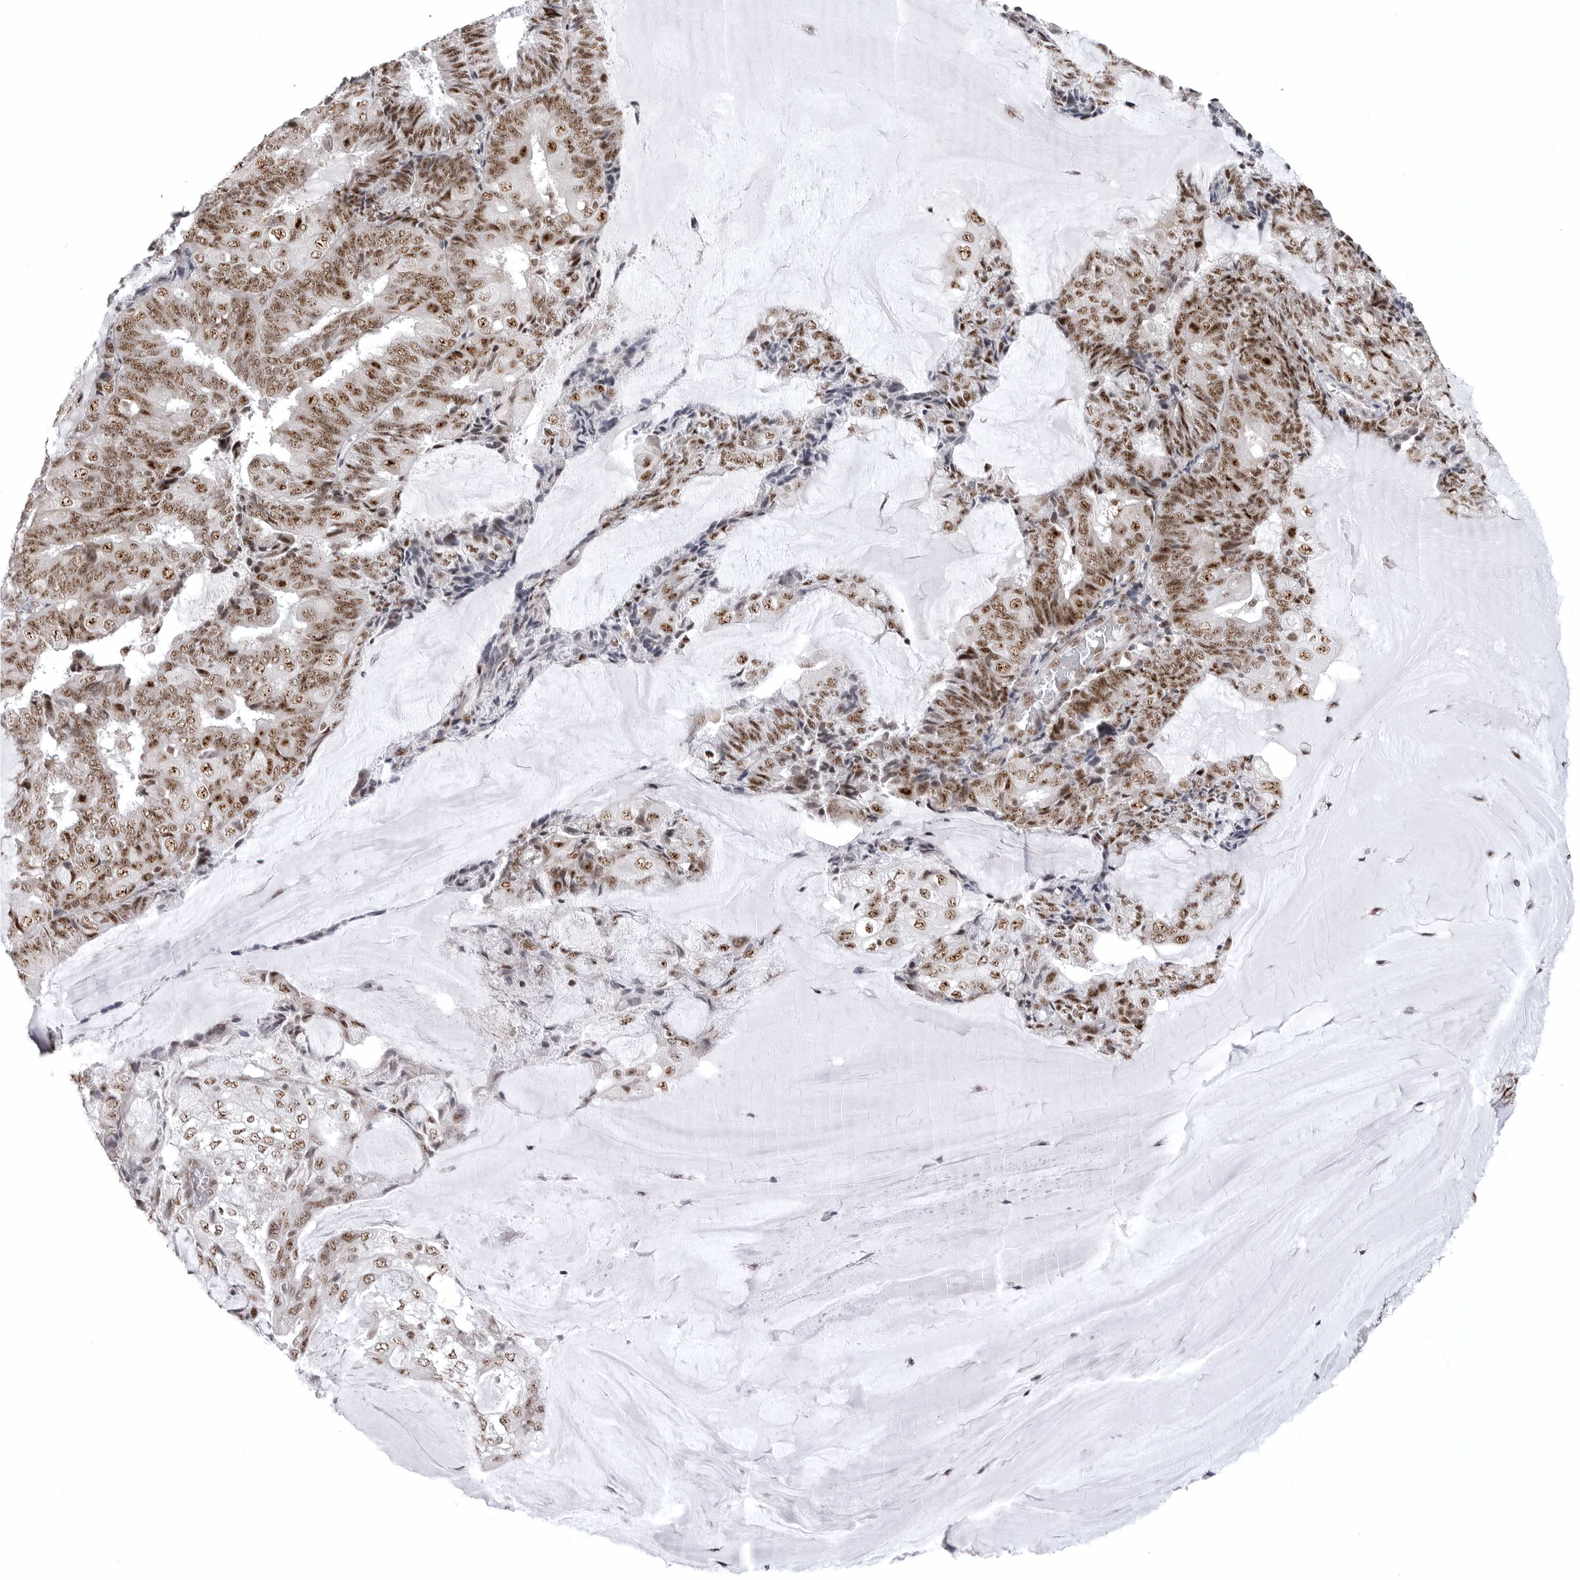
{"staining": {"intensity": "moderate", "quantity": ">75%", "location": "nuclear"}, "tissue": "endometrial cancer", "cell_type": "Tumor cells", "image_type": "cancer", "snomed": [{"axis": "morphology", "description": "Adenocarcinoma, NOS"}, {"axis": "topography", "description": "Endometrium"}], "caption": "This histopathology image shows endometrial cancer (adenocarcinoma) stained with immunohistochemistry (IHC) to label a protein in brown. The nuclear of tumor cells show moderate positivity for the protein. Nuclei are counter-stained blue.", "gene": "WRAP53", "patient": {"sex": "female", "age": 81}}